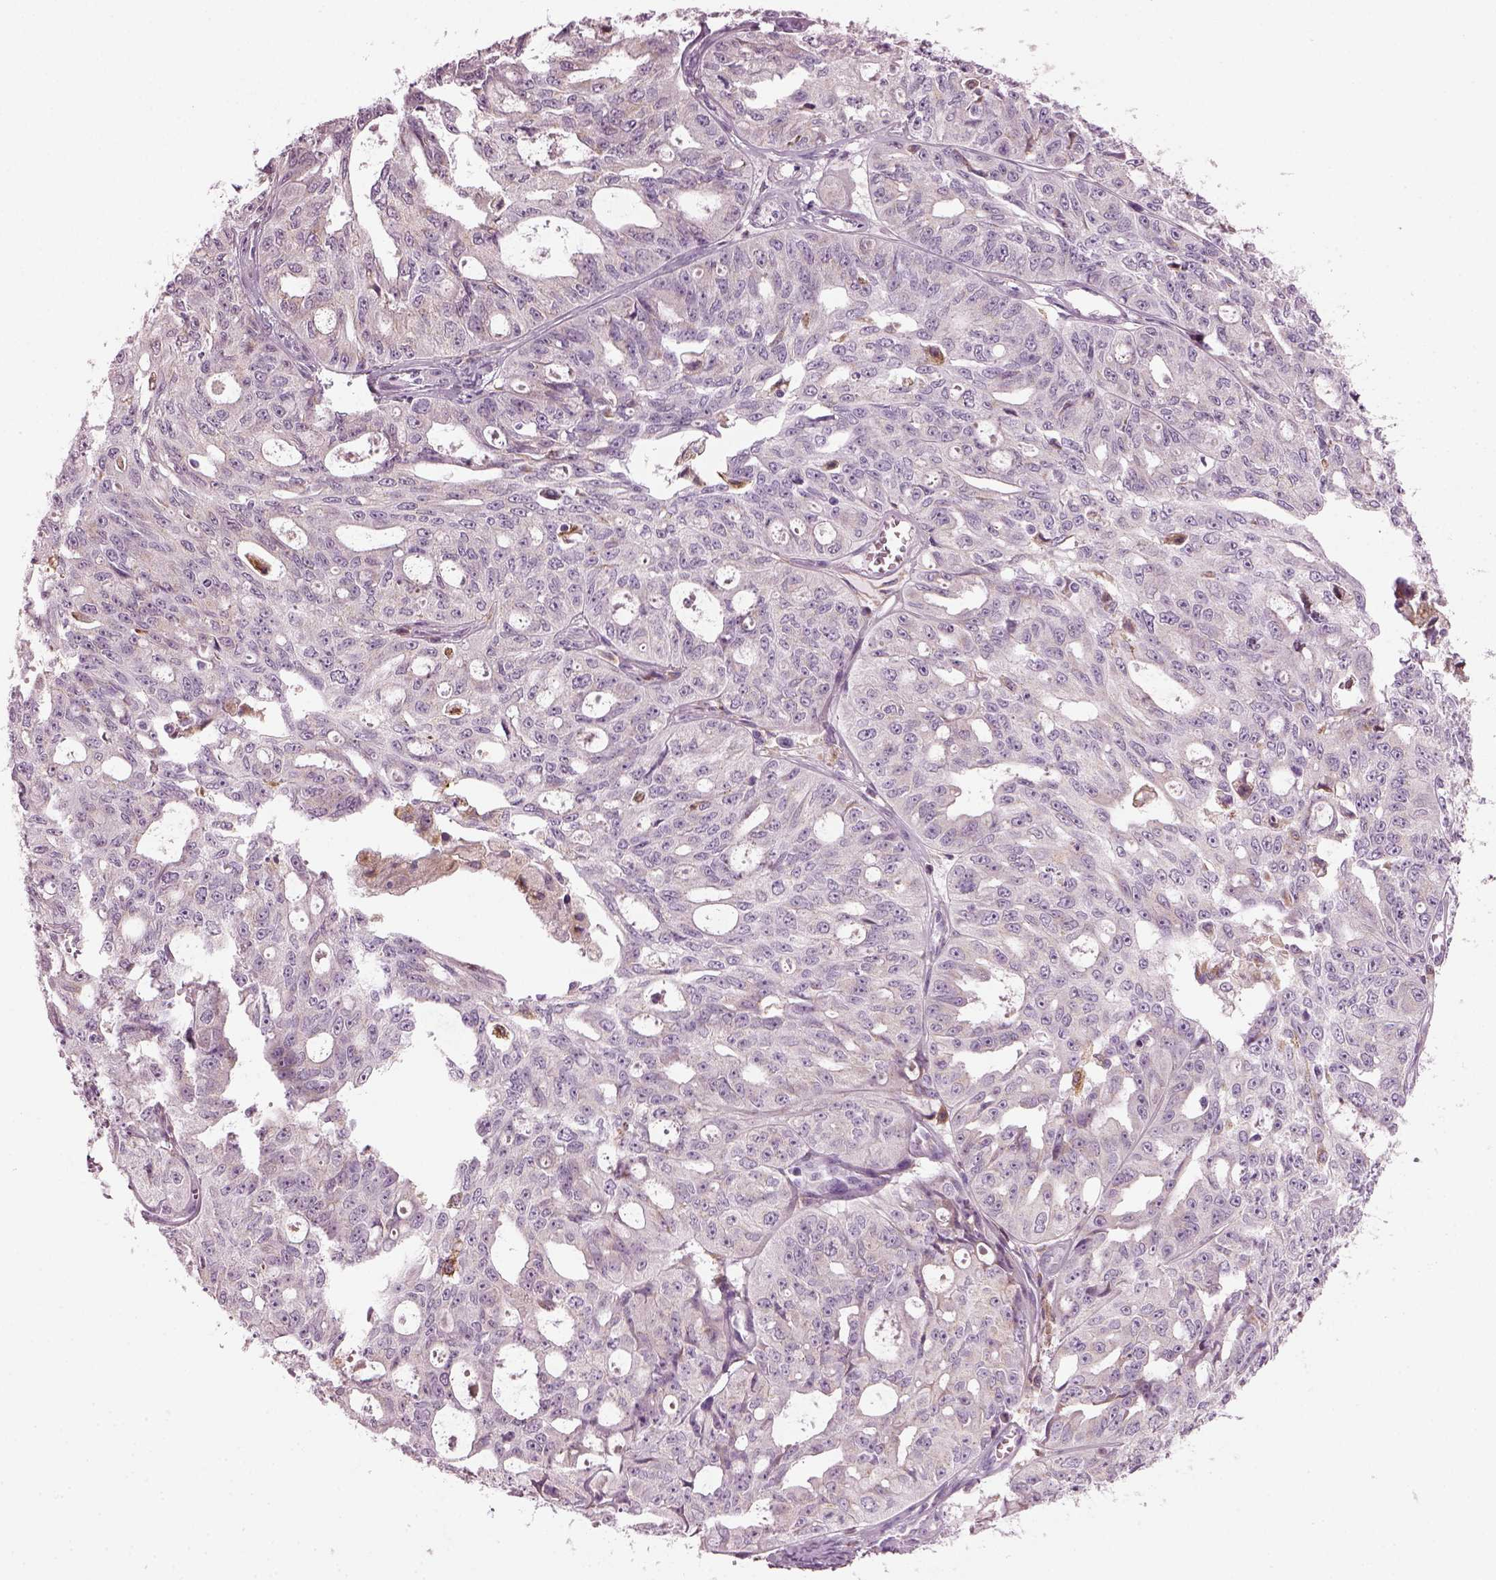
{"staining": {"intensity": "negative", "quantity": "none", "location": "none"}, "tissue": "ovarian cancer", "cell_type": "Tumor cells", "image_type": "cancer", "snomed": [{"axis": "morphology", "description": "Carcinoma, endometroid"}, {"axis": "topography", "description": "Ovary"}], "caption": "There is no significant positivity in tumor cells of ovarian cancer.", "gene": "TMEM231", "patient": {"sex": "female", "age": 65}}